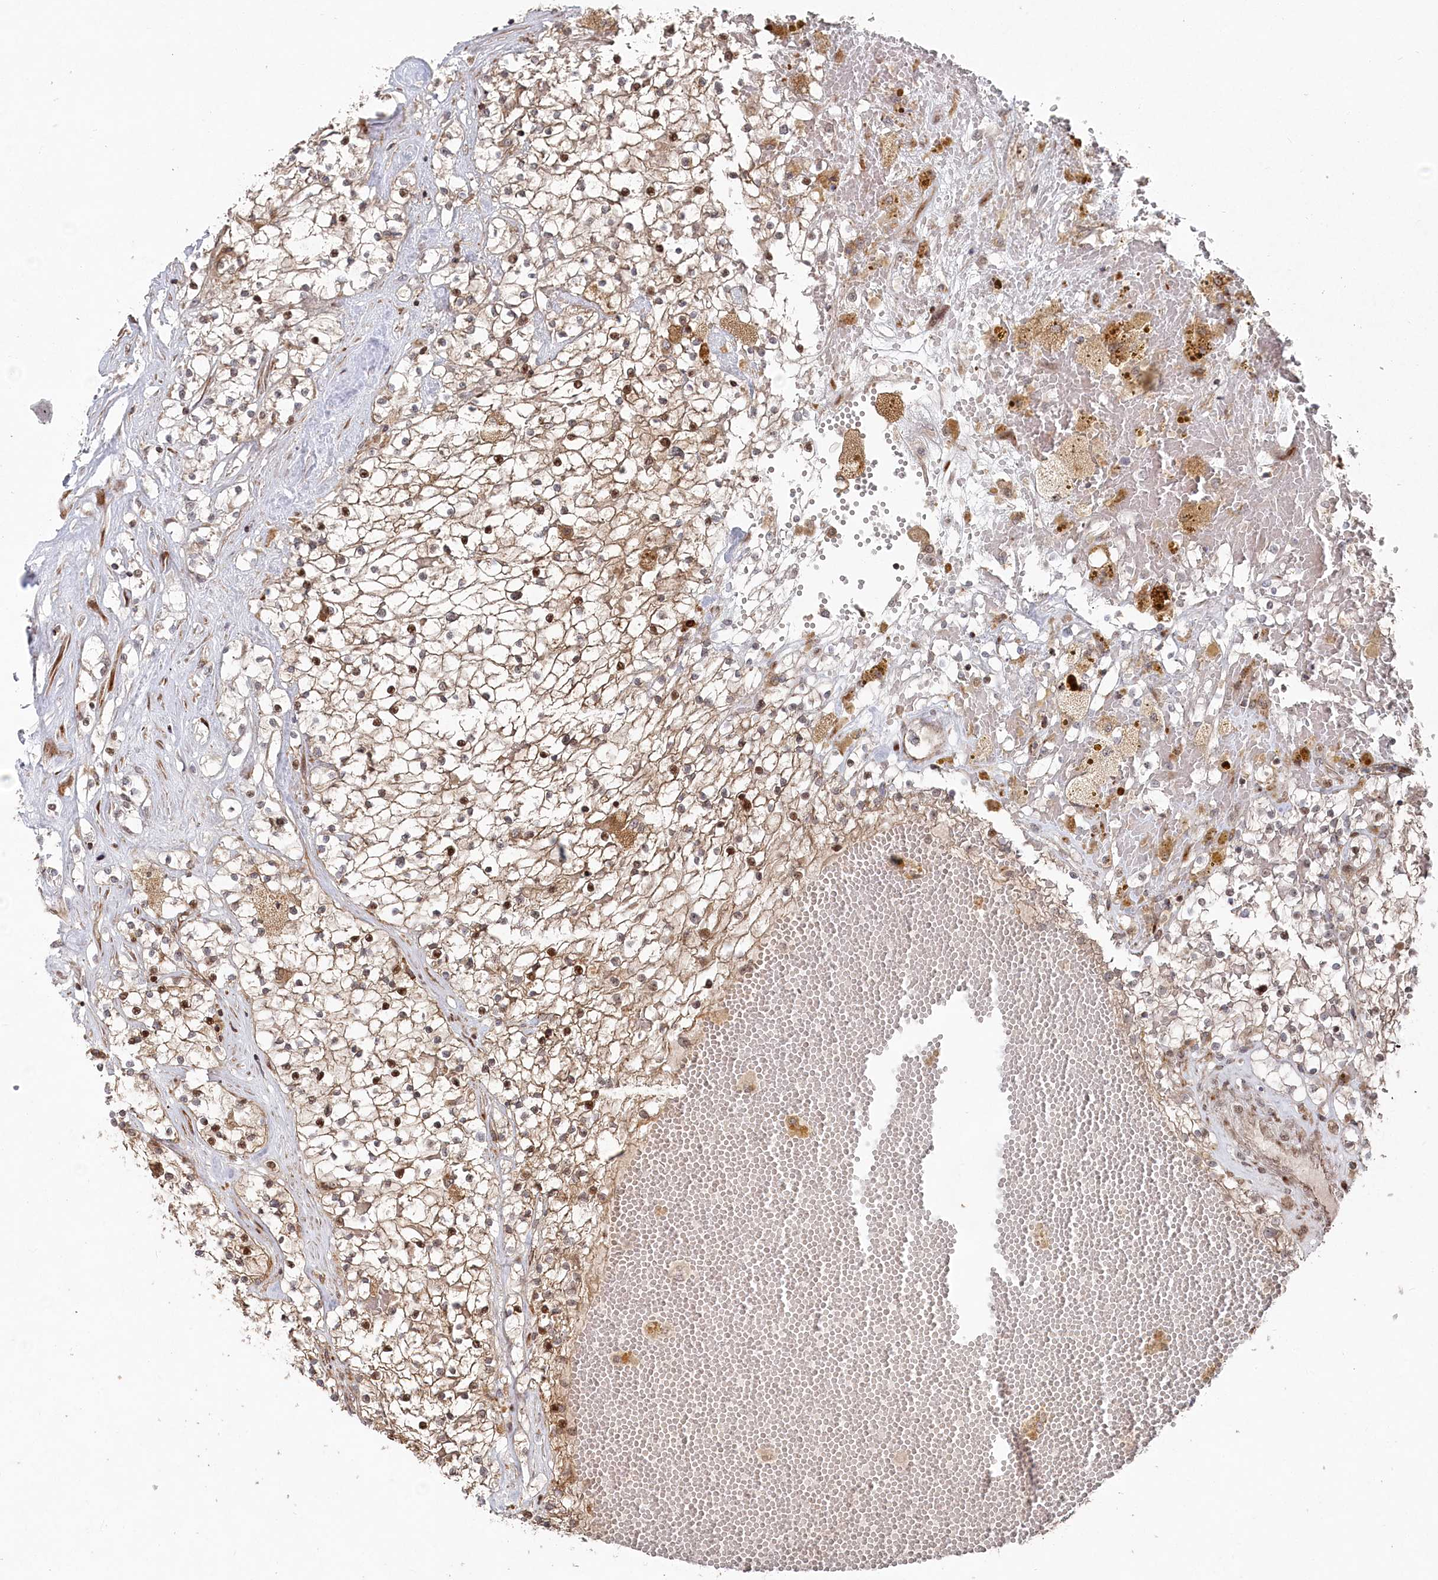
{"staining": {"intensity": "moderate", "quantity": "25%-75%", "location": "cytoplasmic/membranous,nuclear"}, "tissue": "renal cancer", "cell_type": "Tumor cells", "image_type": "cancer", "snomed": [{"axis": "morphology", "description": "Normal tissue, NOS"}, {"axis": "morphology", "description": "Adenocarcinoma, NOS"}, {"axis": "topography", "description": "Kidney"}], "caption": "High-power microscopy captured an IHC image of renal adenocarcinoma, revealing moderate cytoplasmic/membranous and nuclear expression in about 25%-75% of tumor cells.", "gene": "POLR3A", "patient": {"sex": "male", "age": 68}}